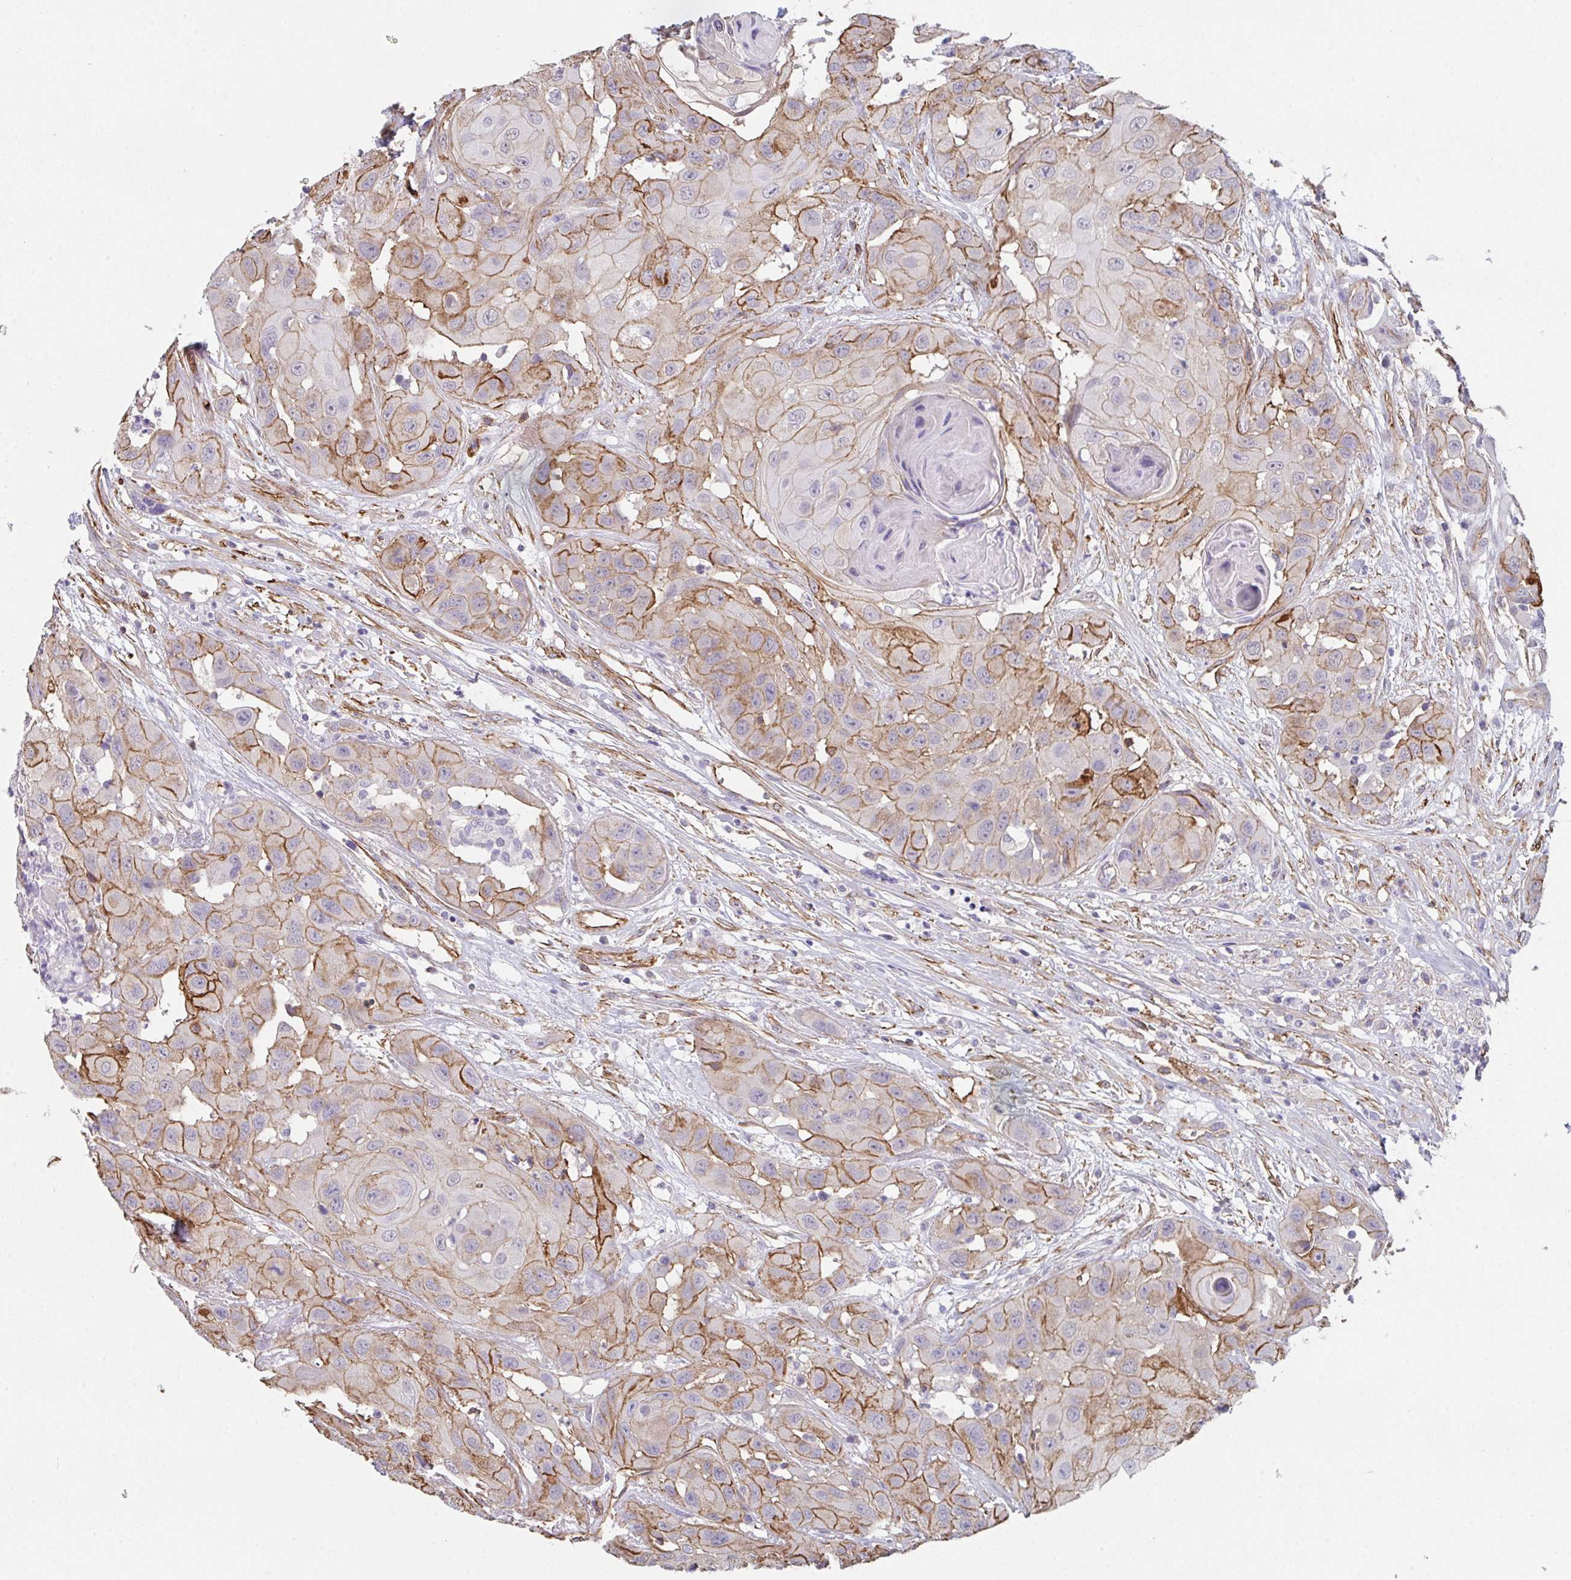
{"staining": {"intensity": "moderate", "quantity": "25%-75%", "location": "cytoplasmic/membranous"}, "tissue": "head and neck cancer", "cell_type": "Tumor cells", "image_type": "cancer", "snomed": [{"axis": "morphology", "description": "Squamous cell carcinoma, NOS"}, {"axis": "topography", "description": "Head-Neck"}], "caption": "Head and neck cancer stained with immunohistochemistry (IHC) demonstrates moderate cytoplasmic/membranous positivity in approximately 25%-75% of tumor cells.", "gene": "DBN1", "patient": {"sex": "male", "age": 83}}